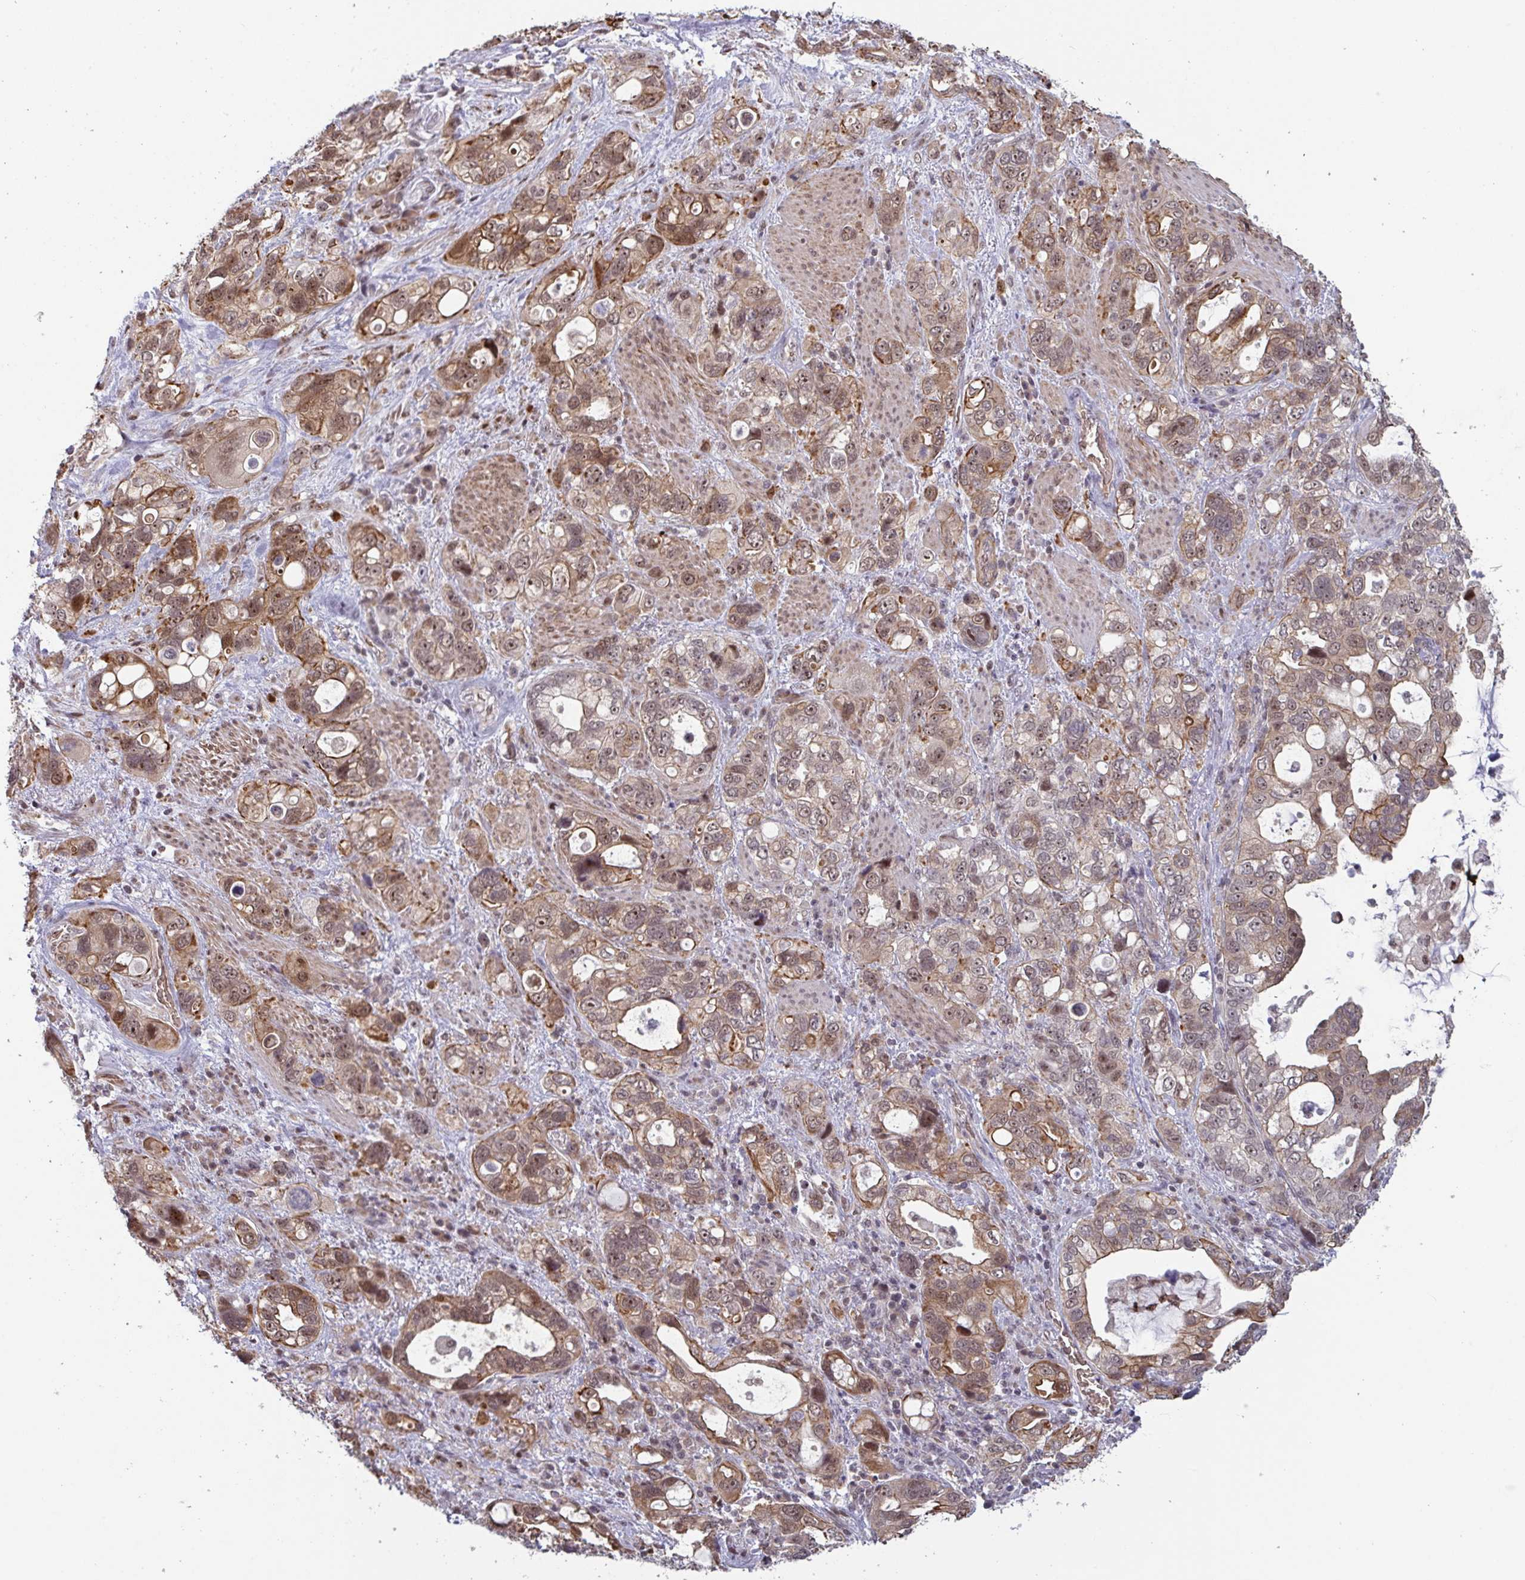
{"staining": {"intensity": "moderate", "quantity": ">75%", "location": "cytoplasmic/membranous,nuclear"}, "tissue": "stomach cancer", "cell_type": "Tumor cells", "image_type": "cancer", "snomed": [{"axis": "morphology", "description": "Adenocarcinoma, NOS"}, {"axis": "topography", "description": "Stomach, upper"}], "caption": "This is a photomicrograph of immunohistochemistry staining of stomach adenocarcinoma, which shows moderate staining in the cytoplasmic/membranous and nuclear of tumor cells.", "gene": "NLRP13", "patient": {"sex": "female", "age": 81}}